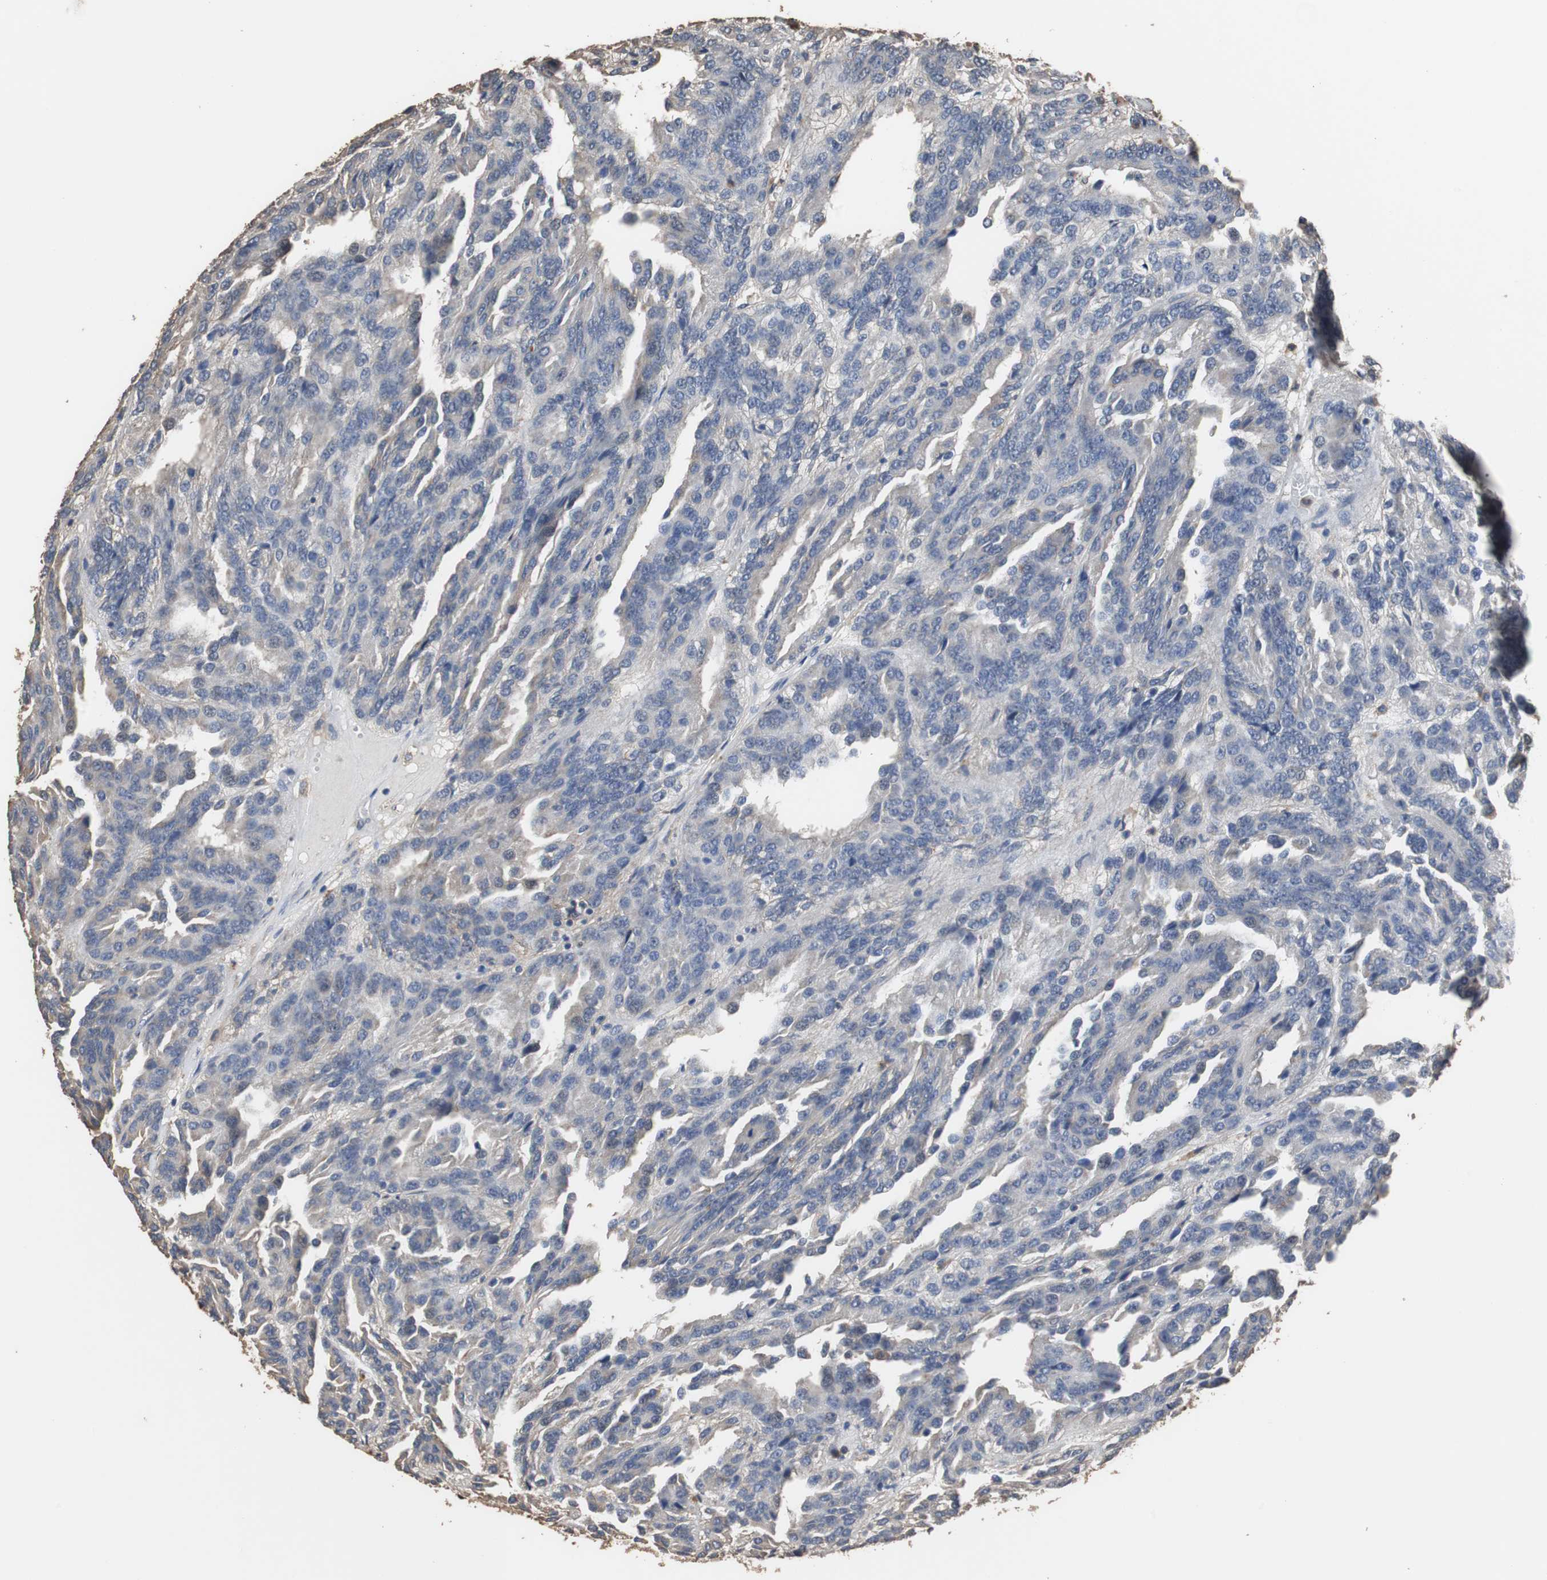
{"staining": {"intensity": "weak", "quantity": "<25%", "location": "cytoplasmic/membranous"}, "tissue": "renal cancer", "cell_type": "Tumor cells", "image_type": "cancer", "snomed": [{"axis": "morphology", "description": "Adenocarcinoma, NOS"}, {"axis": "topography", "description": "Kidney"}], "caption": "Protein analysis of renal cancer (adenocarcinoma) reveals no significant staining in tumor cells.", "gene": "SCIMP", "patient": {"sex": "male", "age": 46}}